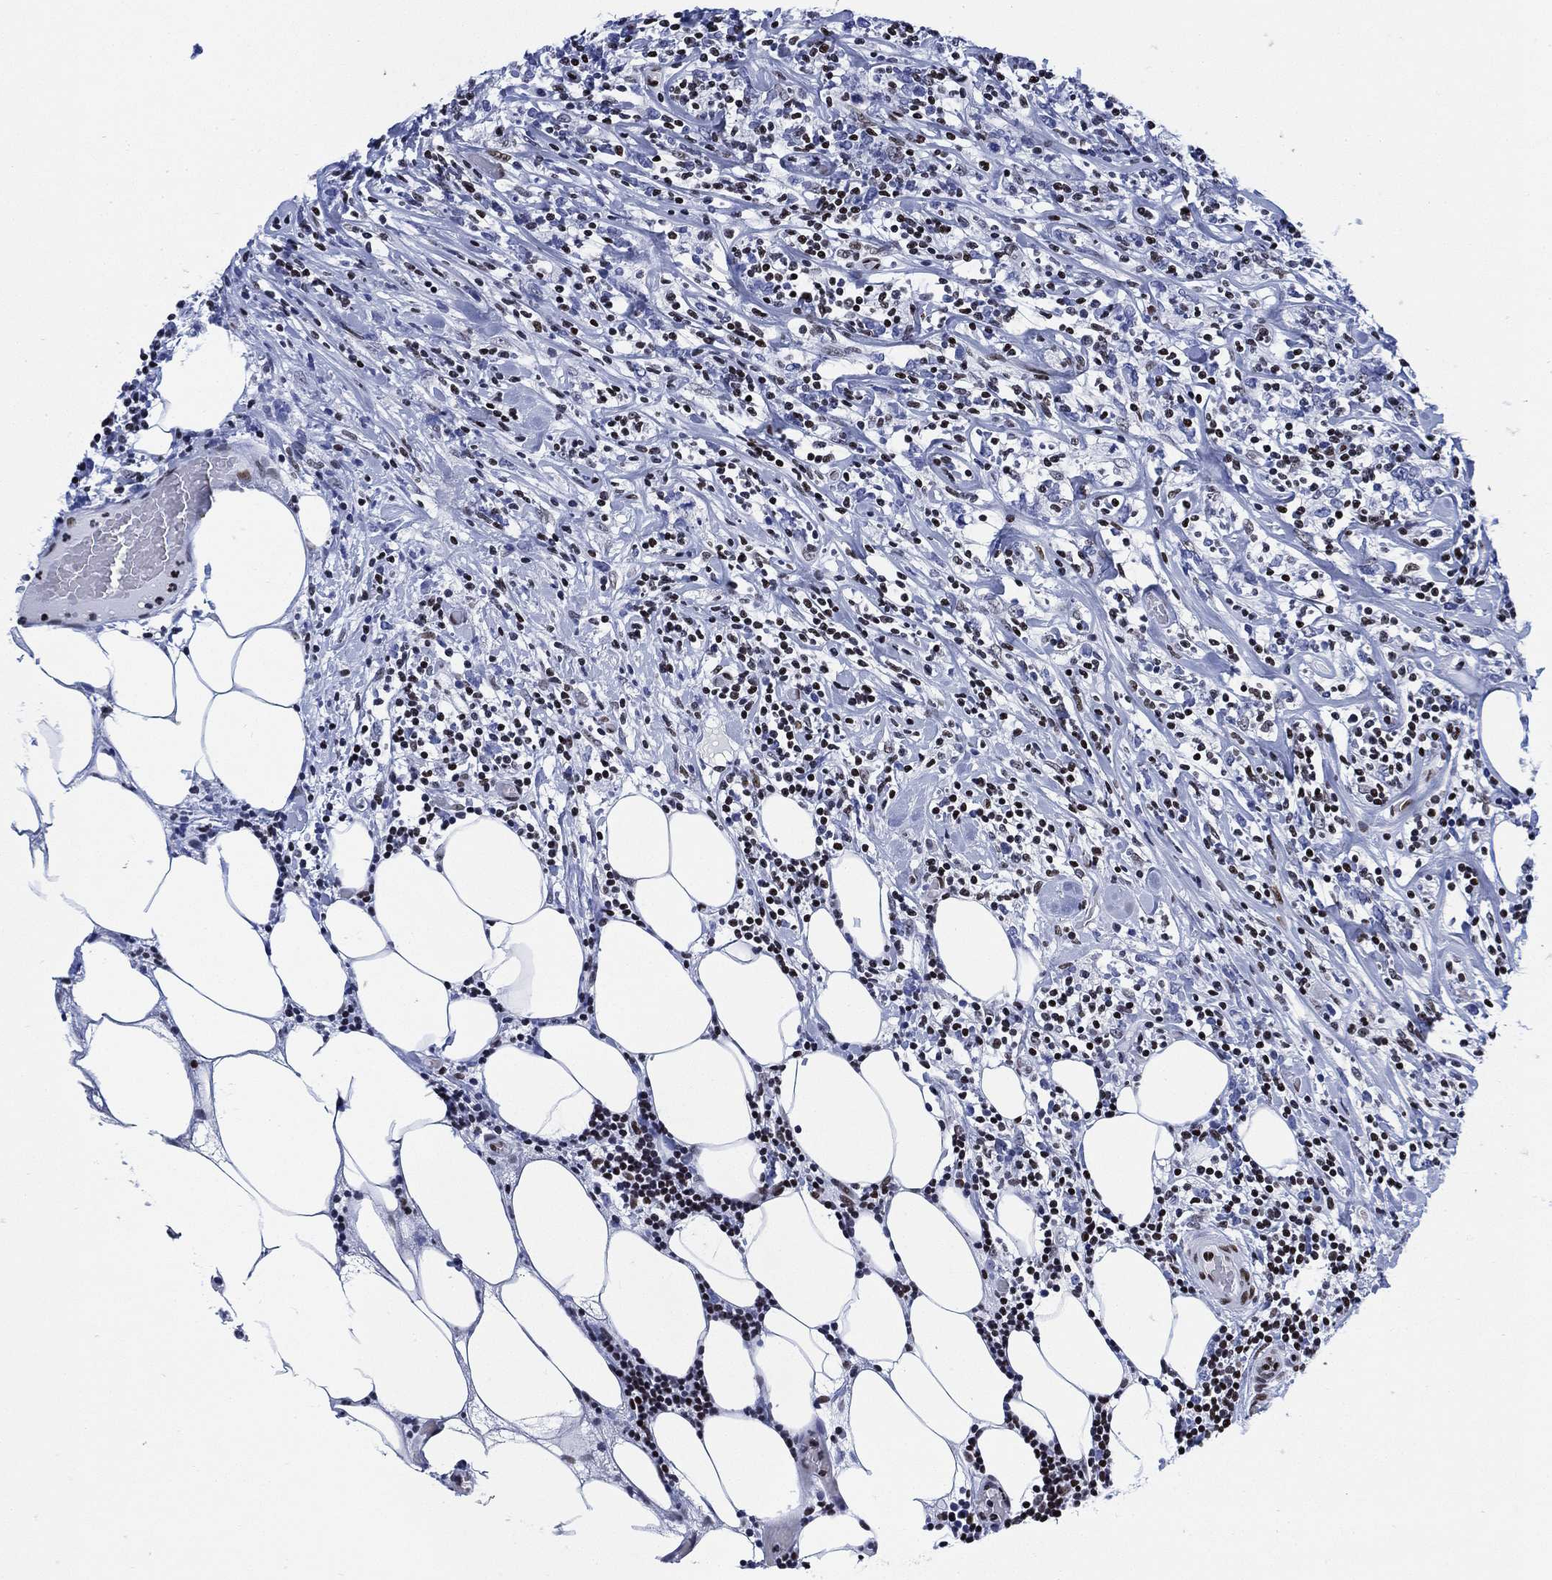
{"staining": {"intensity": "moderate", "quantity": "<25%", "location": "nuclear"}, "tissue": "lymphoma", "cell_type": "Tumor cells", "image_type": "cancer", "snomed": [{"axis": "morphology", "description": "Malignant lymphoma, non-Hodgkin's type, High grade"}, {"axis": "topography", "description": "Lymph node"}], "caption": "Brown immunohistochemical staining in human lymphoma displays moderate nuclear positivity in about <25% of tumor cells. (brown staining indicates protein expression, while blue staining denotes nuclei).", "gene": "H1-10", "patient": {"sex": "female", "age": 84}}